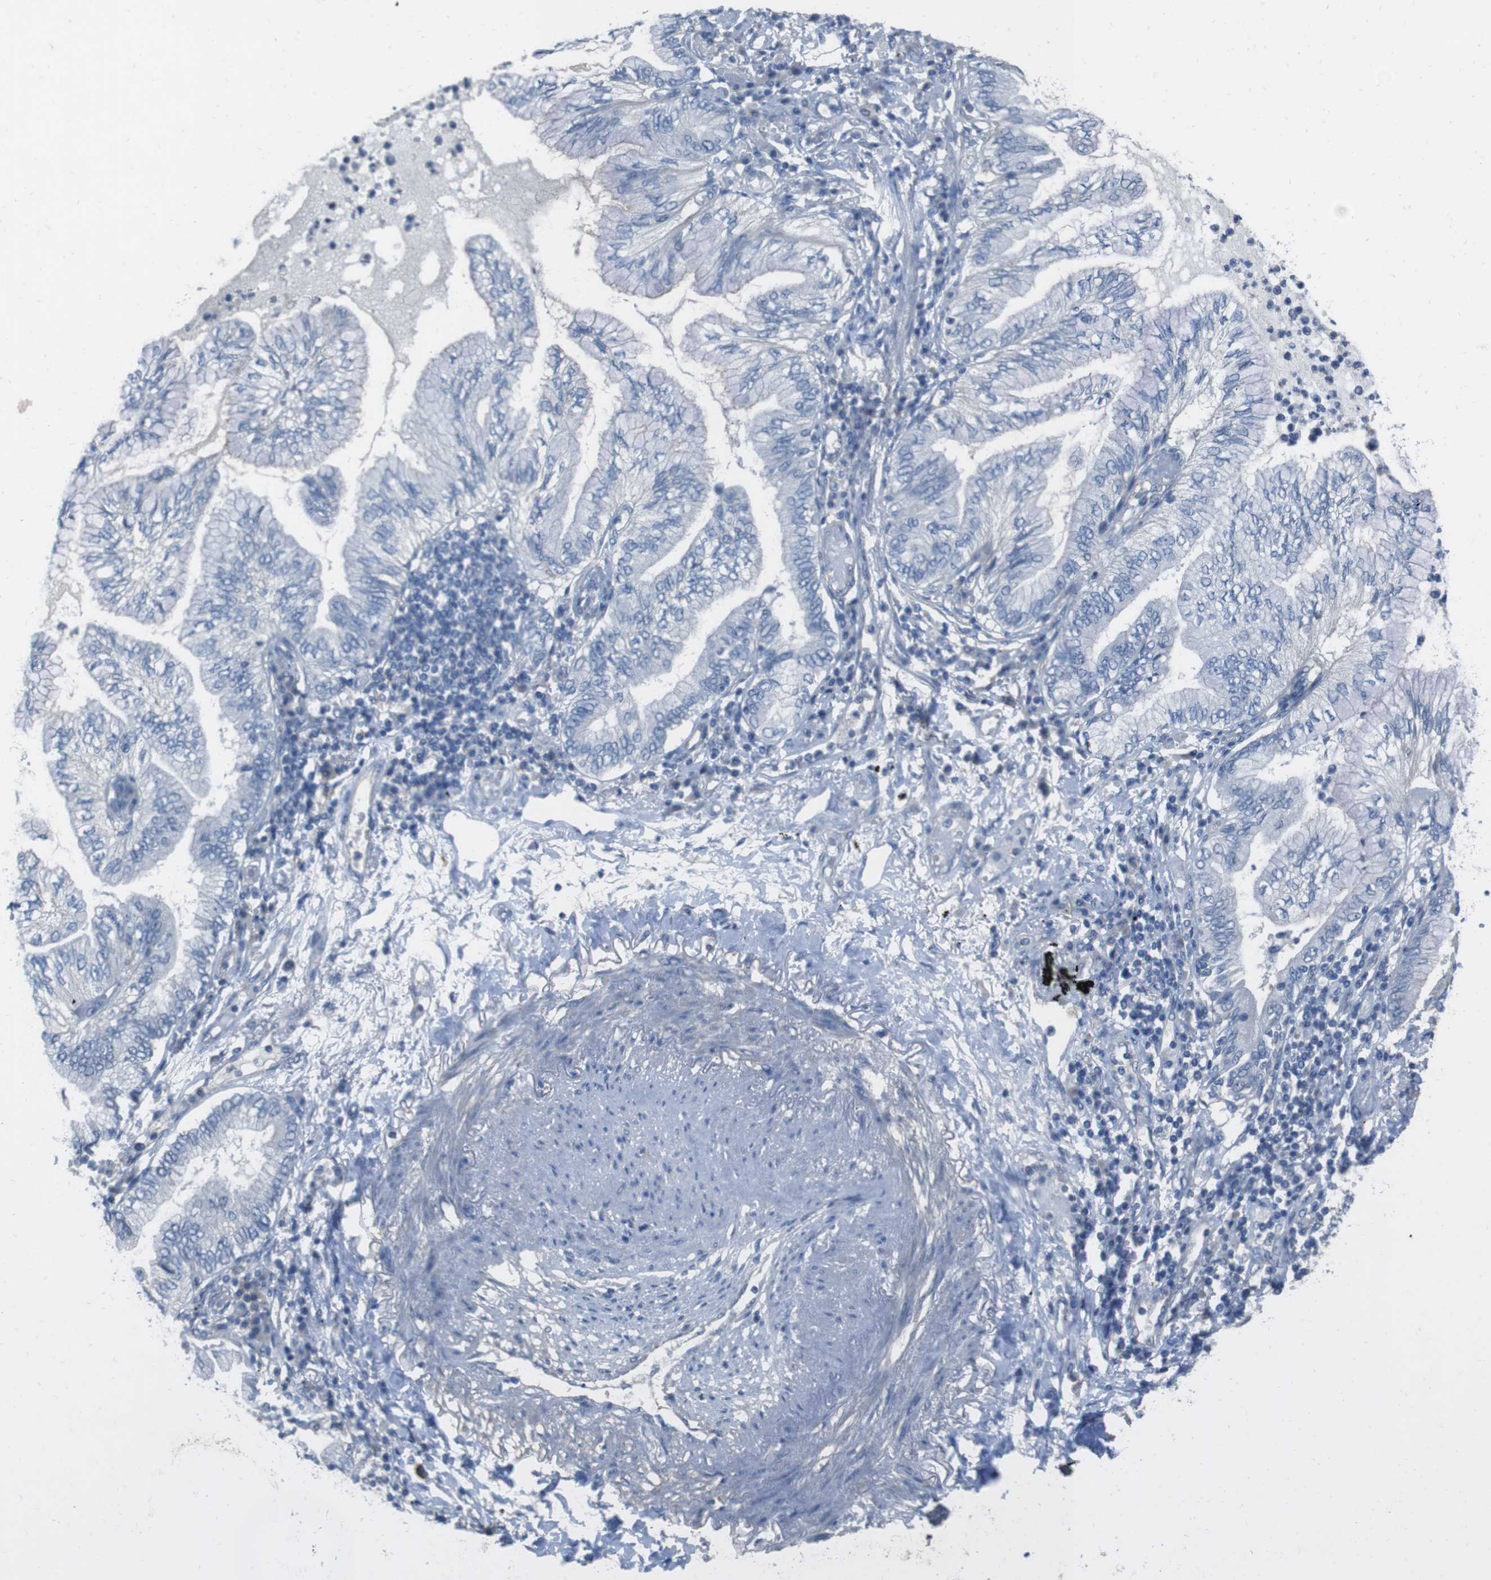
{"staining": {"intensity": "negative", "quantity": "none", "location": "none"}, "tissue": "lung cancer", "cell_type": "Tumor cells", "image_type": "cancer", "snomed": [{"axis": "morphology", "description": "Normal tissue, NOS"}, {"axis": "morphology", "description": "Adenocarcinoma, NOS"}, {"axis": "topography", "description": "Bronchus"}, {"axis": "topography", "description": "Lung"}], "caption": "This is an immunohistochemistry histopathology image of lung adenocarcinoma. There is no staining in tumor cells.", "gene": "CYP2C8", "patient": {"sex": "female", "age": 70}}